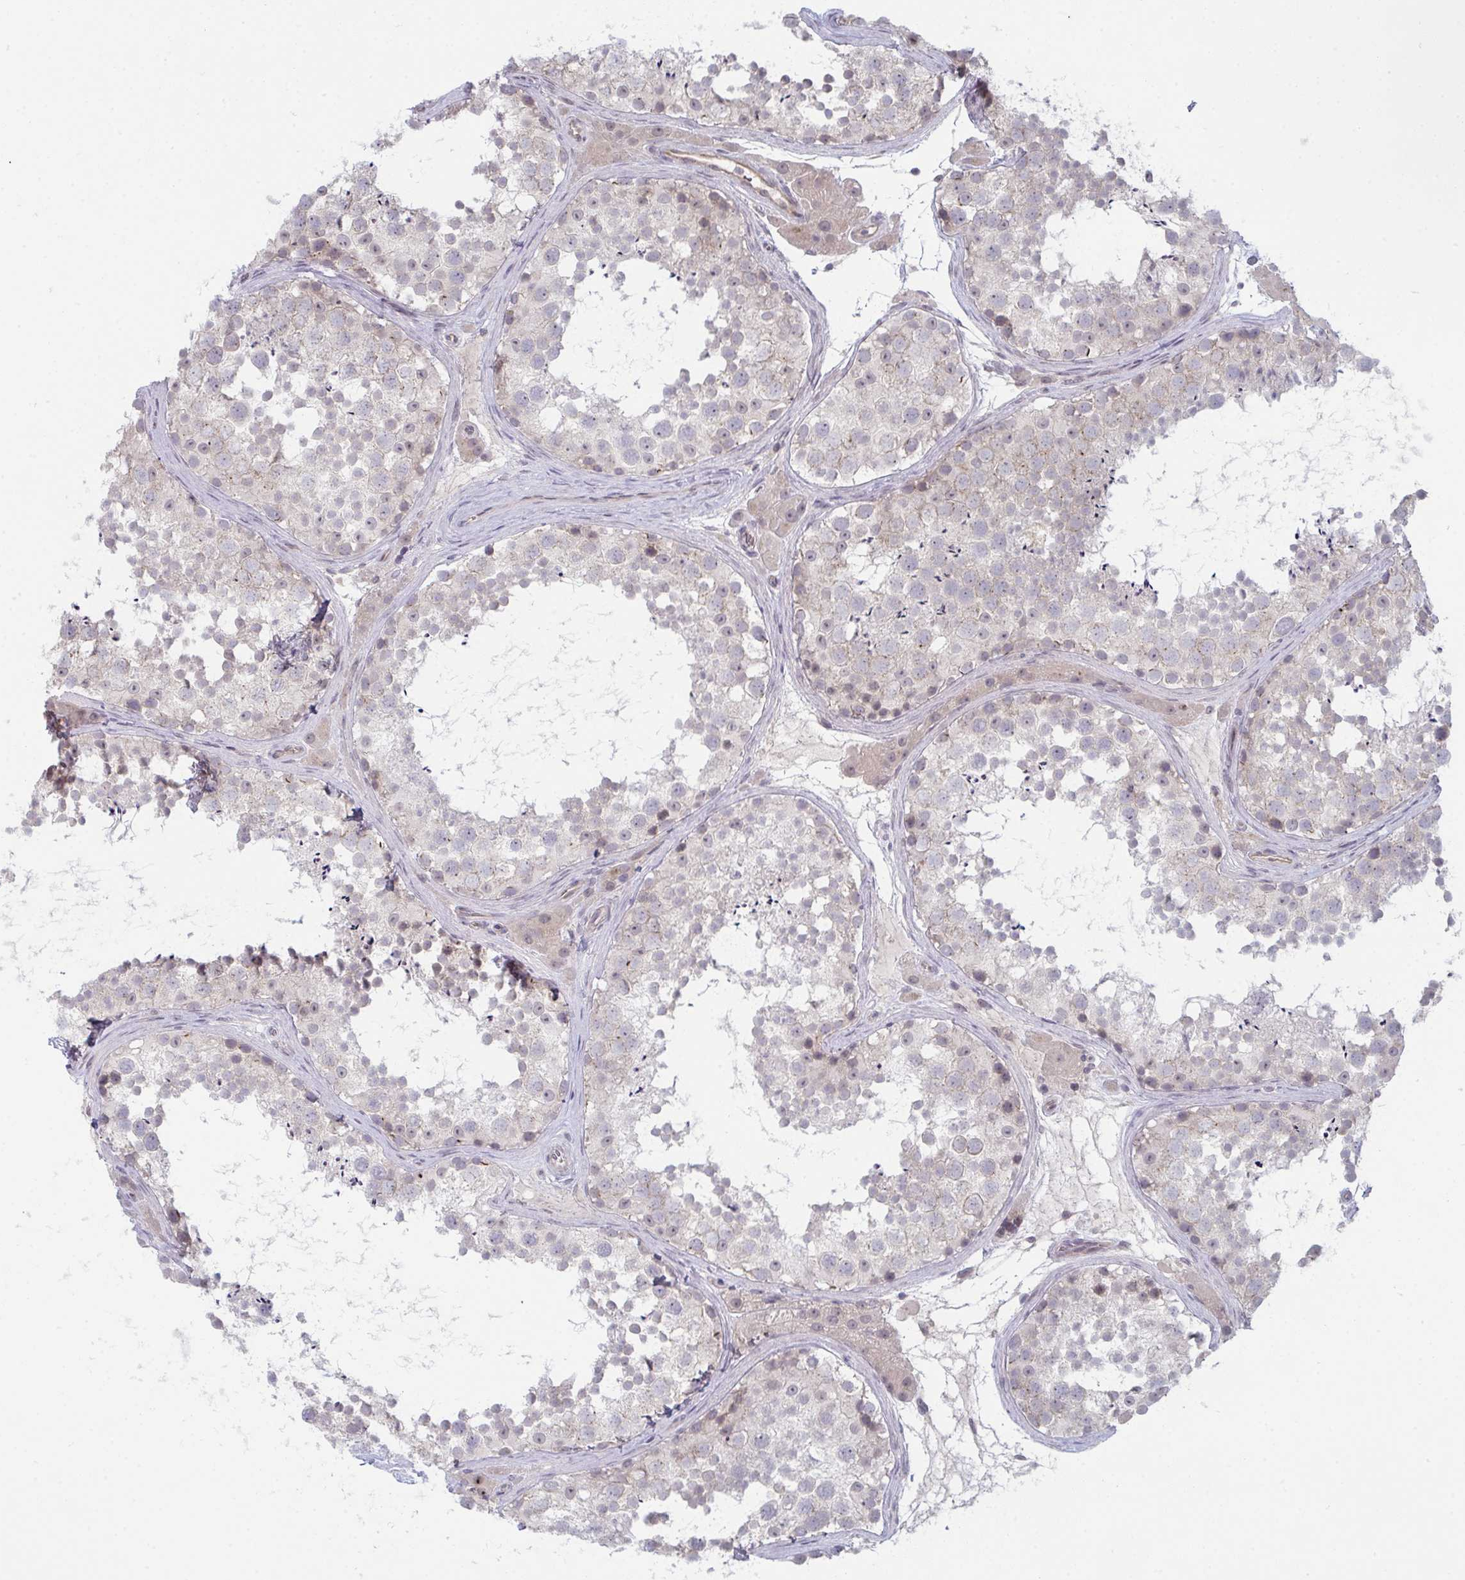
{"staining": {"intensity": "weak", "quantity": "<25%", "location": "cytoplasmic/membranous"}, "tissue": "testis", "cell_type": "Cells in seminiferous ducts", "image_type": "normal", "snomed": [{"axis": "morphology", "description": "Normal tissue, NOS"}, {"axis": "topography", "description": "Testis"}], "caption": "IHC image of benign human testis stained for a protein (brown), which shows no staining in cells in seminiferous ducts.", "gene": "ZNF214", "patient": {"sex": "male", "age": 41}}